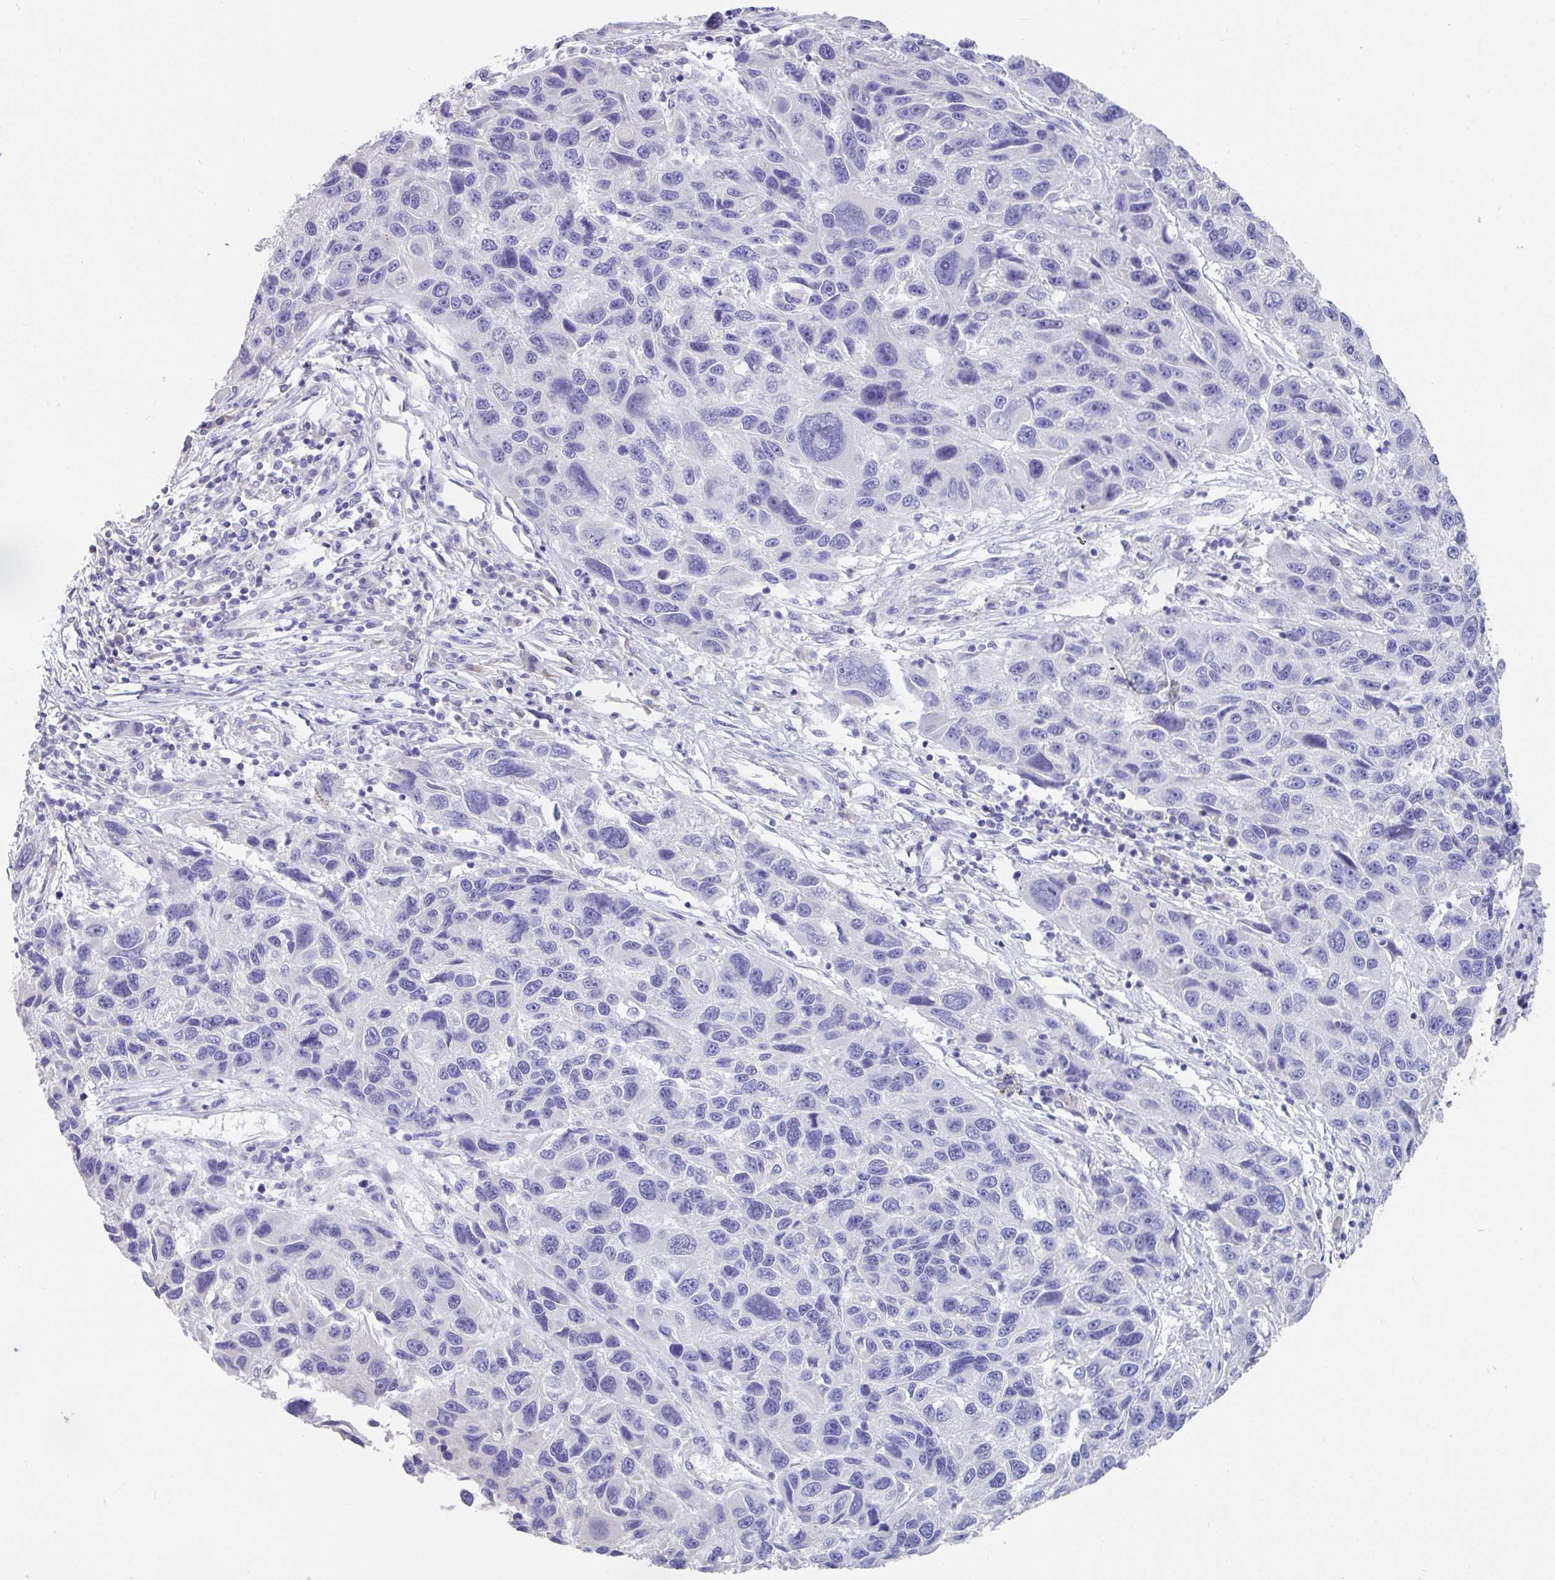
{"staining": {"intensity": "negative", "quantity": "none", "location": "none"}, "tissue": "melanoma", "cell_type": "Tumor cells", "image_type": "cancer", "snomed": [{"axis": "morphology", "description": "Malignant melanoma, NOS"}, {"axis": "topography", "description": "Skin"}], "caption": "The photomicrograph exhibits no staining of tumor cells in malignant melanoma.", "gene": "SLC44A4", "patient": {"sex": "male", "age": 53}}